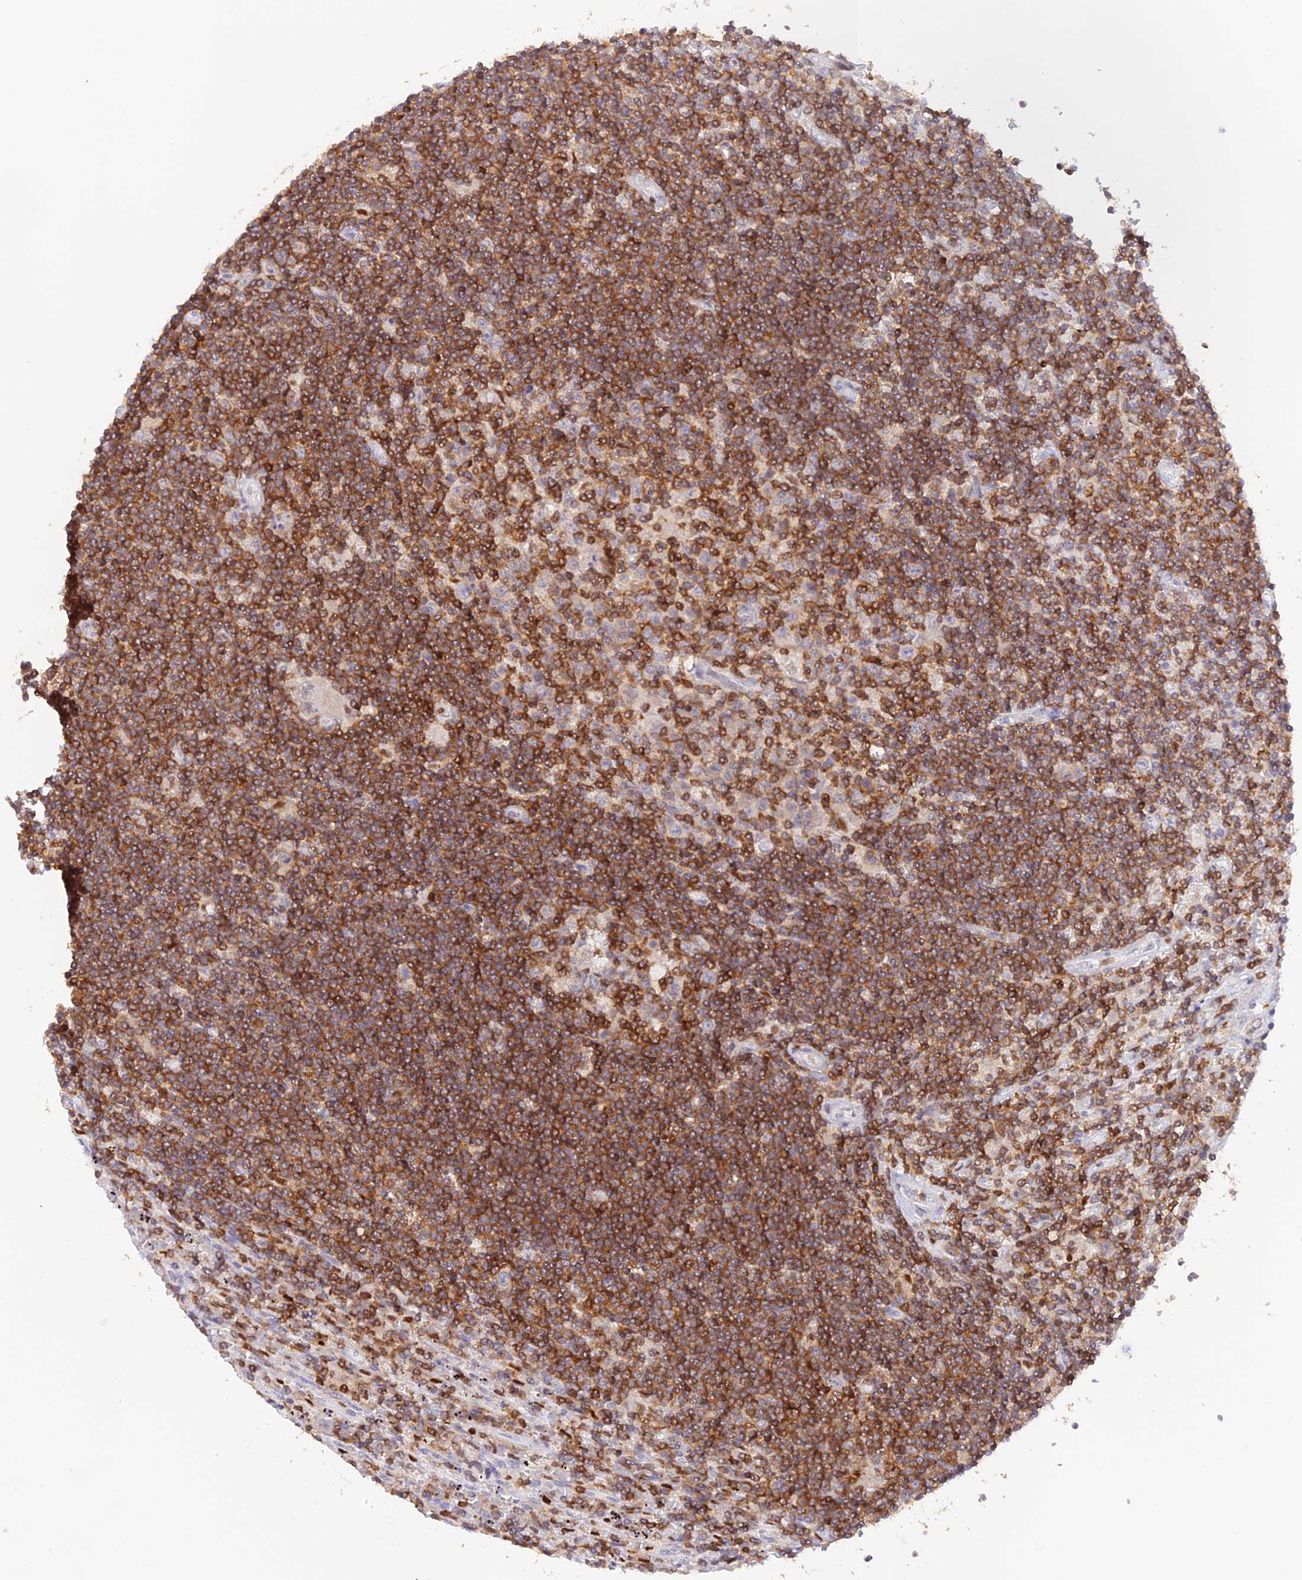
{"staining": {"intensity": "moderate", "quantity": ">75%", "location": "cytoplasmic/membranous"}, "tissue": "lymphoma", "cell_type": "Tumor cells", "image_type": "cancer", "snomed": [{"axis": "morphology", "description": "Malignant lymphoma, non-Hodgkin's type, Low grade"}, {"axis": "topography", "description": "Spleen"}], "caption": "DAB immunohistochemical staining of human lymphoma exhibits moderate cytoplasmic/membranous protein expression in about >75% of tumor cells.", "gene": "DENND1C", "patient": {"sex": "male", "age": 76}}